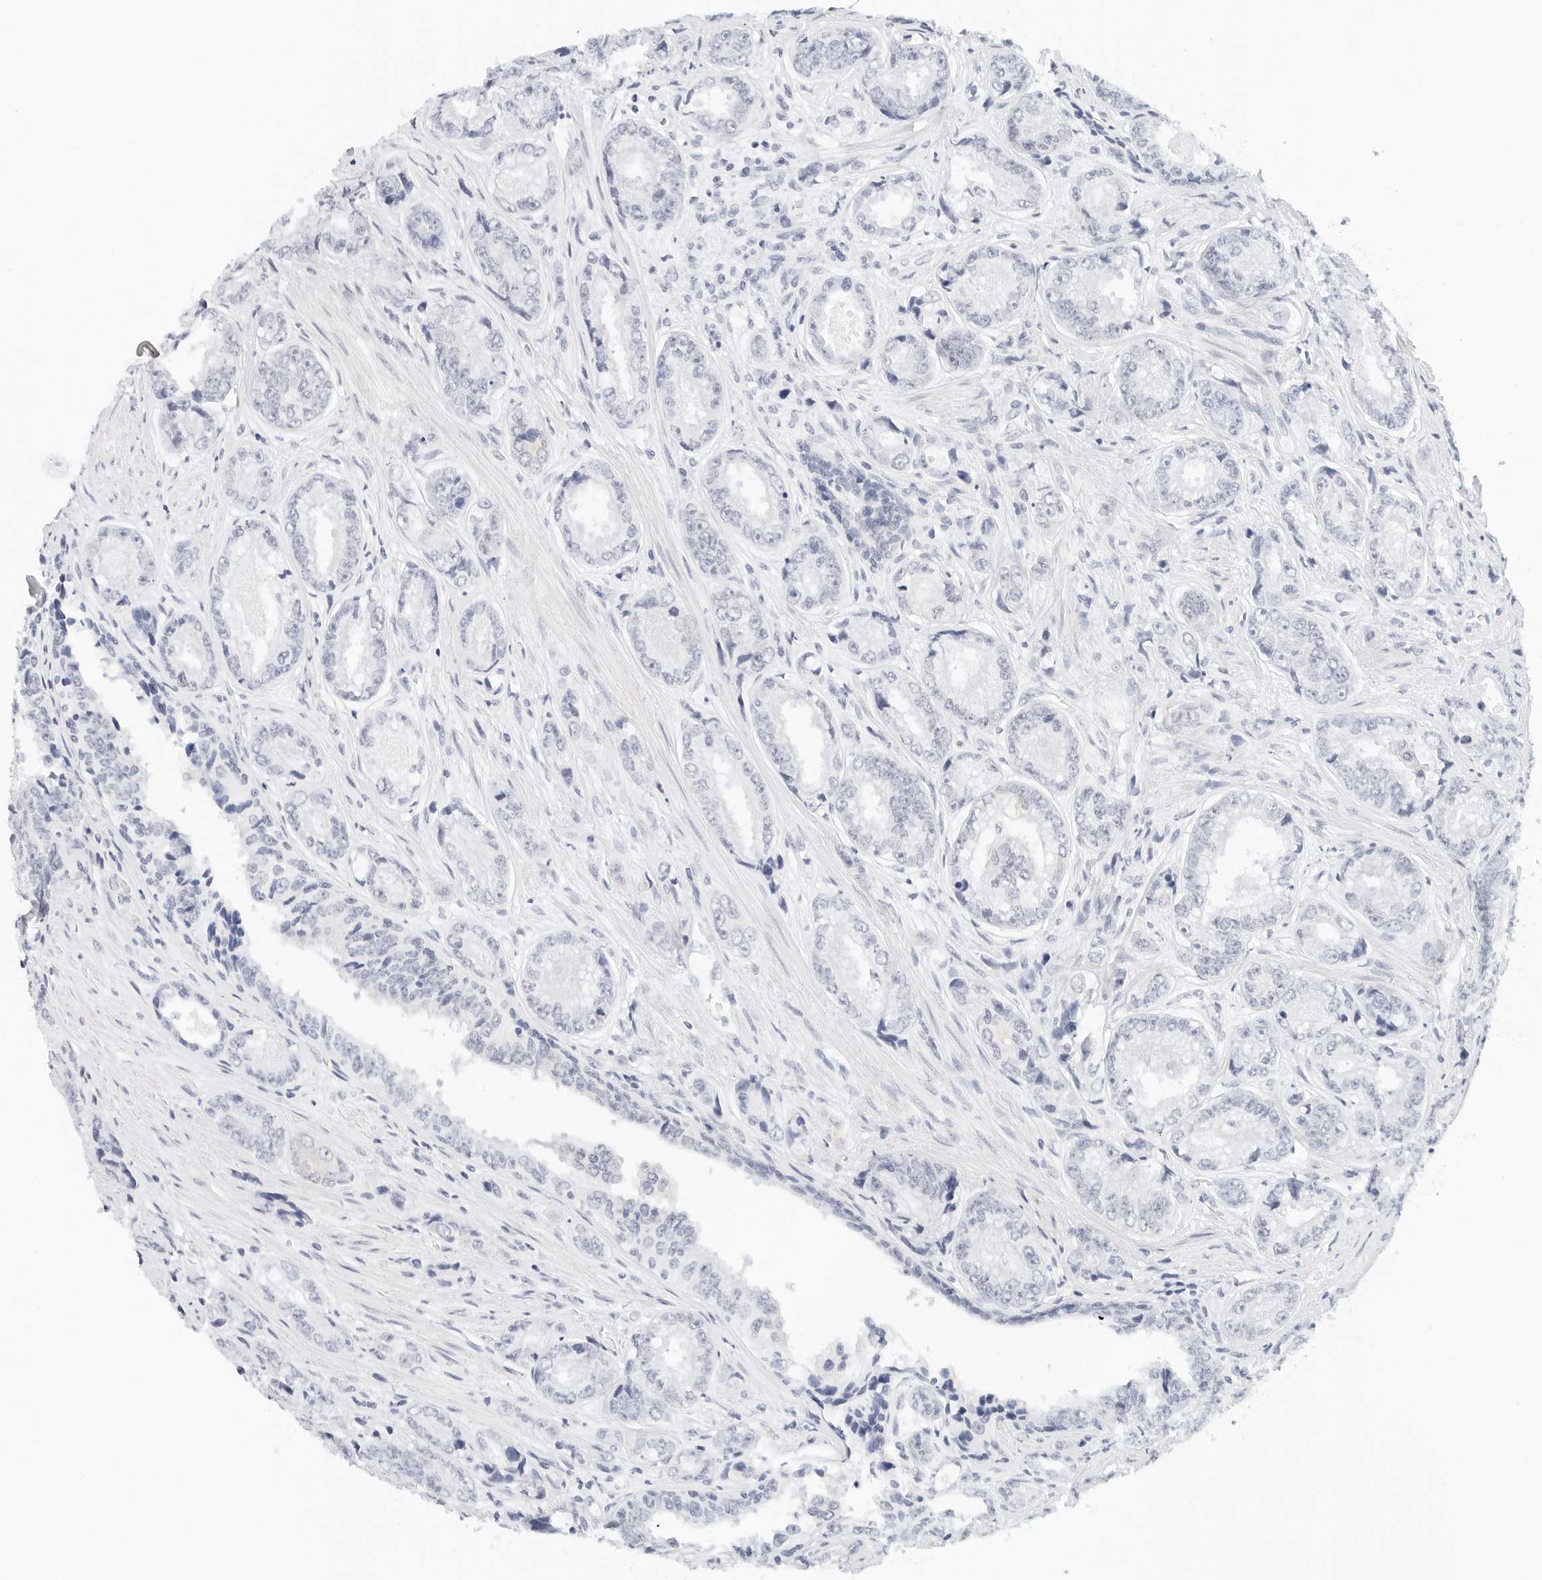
{"staining": {"intensity": "negative", "quantity": "none", "location": "none"}, "tissue": "prostate cancer", "cell_type": "Tumor cells", "image_type": "cancer", "snomed": [{"axis": "morphology", "description": "Adenocarcinoma, High grade"}, {"axis": "topography", "description": "Prostate"}], "caption": "This is an immunohistochemistry (IHC) photomicrograph of human prostate adenocarcinoma (high-grade). There is no staining in tumor cells.", "gene": "CD22", "patient": {"sex": "male", "age": 61}}